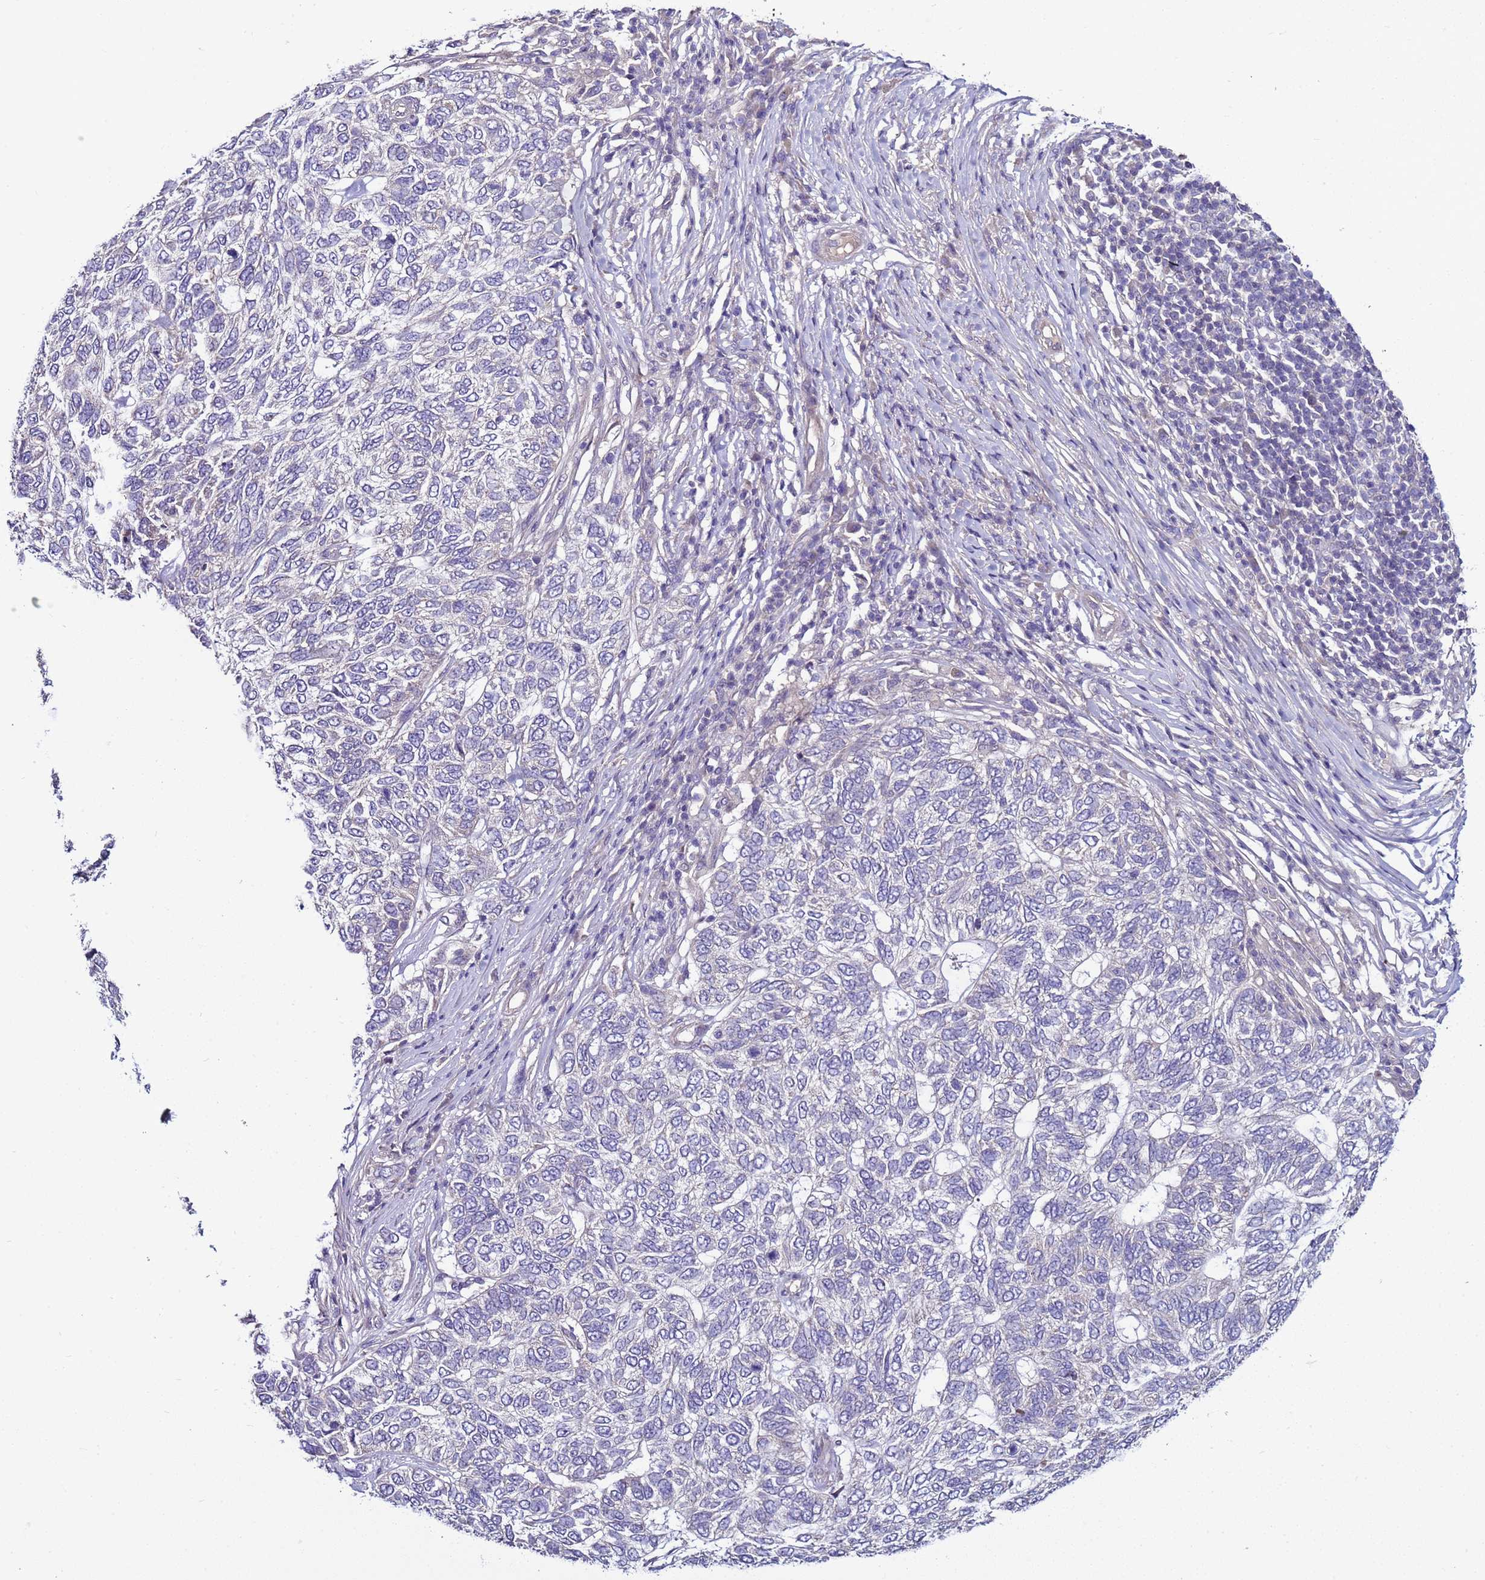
{"staining": {"intensity": "negative", "quantity": "none", "location": "none"}, "tissue": "skin cancer", "cell_type": "Tumor cells", "image_type": "cancer", "snomed": [{"axis": "morphology", "description": "Basal cell carcinoma"}, {"axis": "topography", "description": "Skin"}], "caption": "Immunohistochemistry photomicrograph of neoplastic tissue: human basal cell carcinoma (skin) stained with DAB (3,3'-diaminobenzidine) exhibits no significant protein expression in tumor cells.", "gene": "RABL2B", "patient": {"sex": "female", "age": 65}}